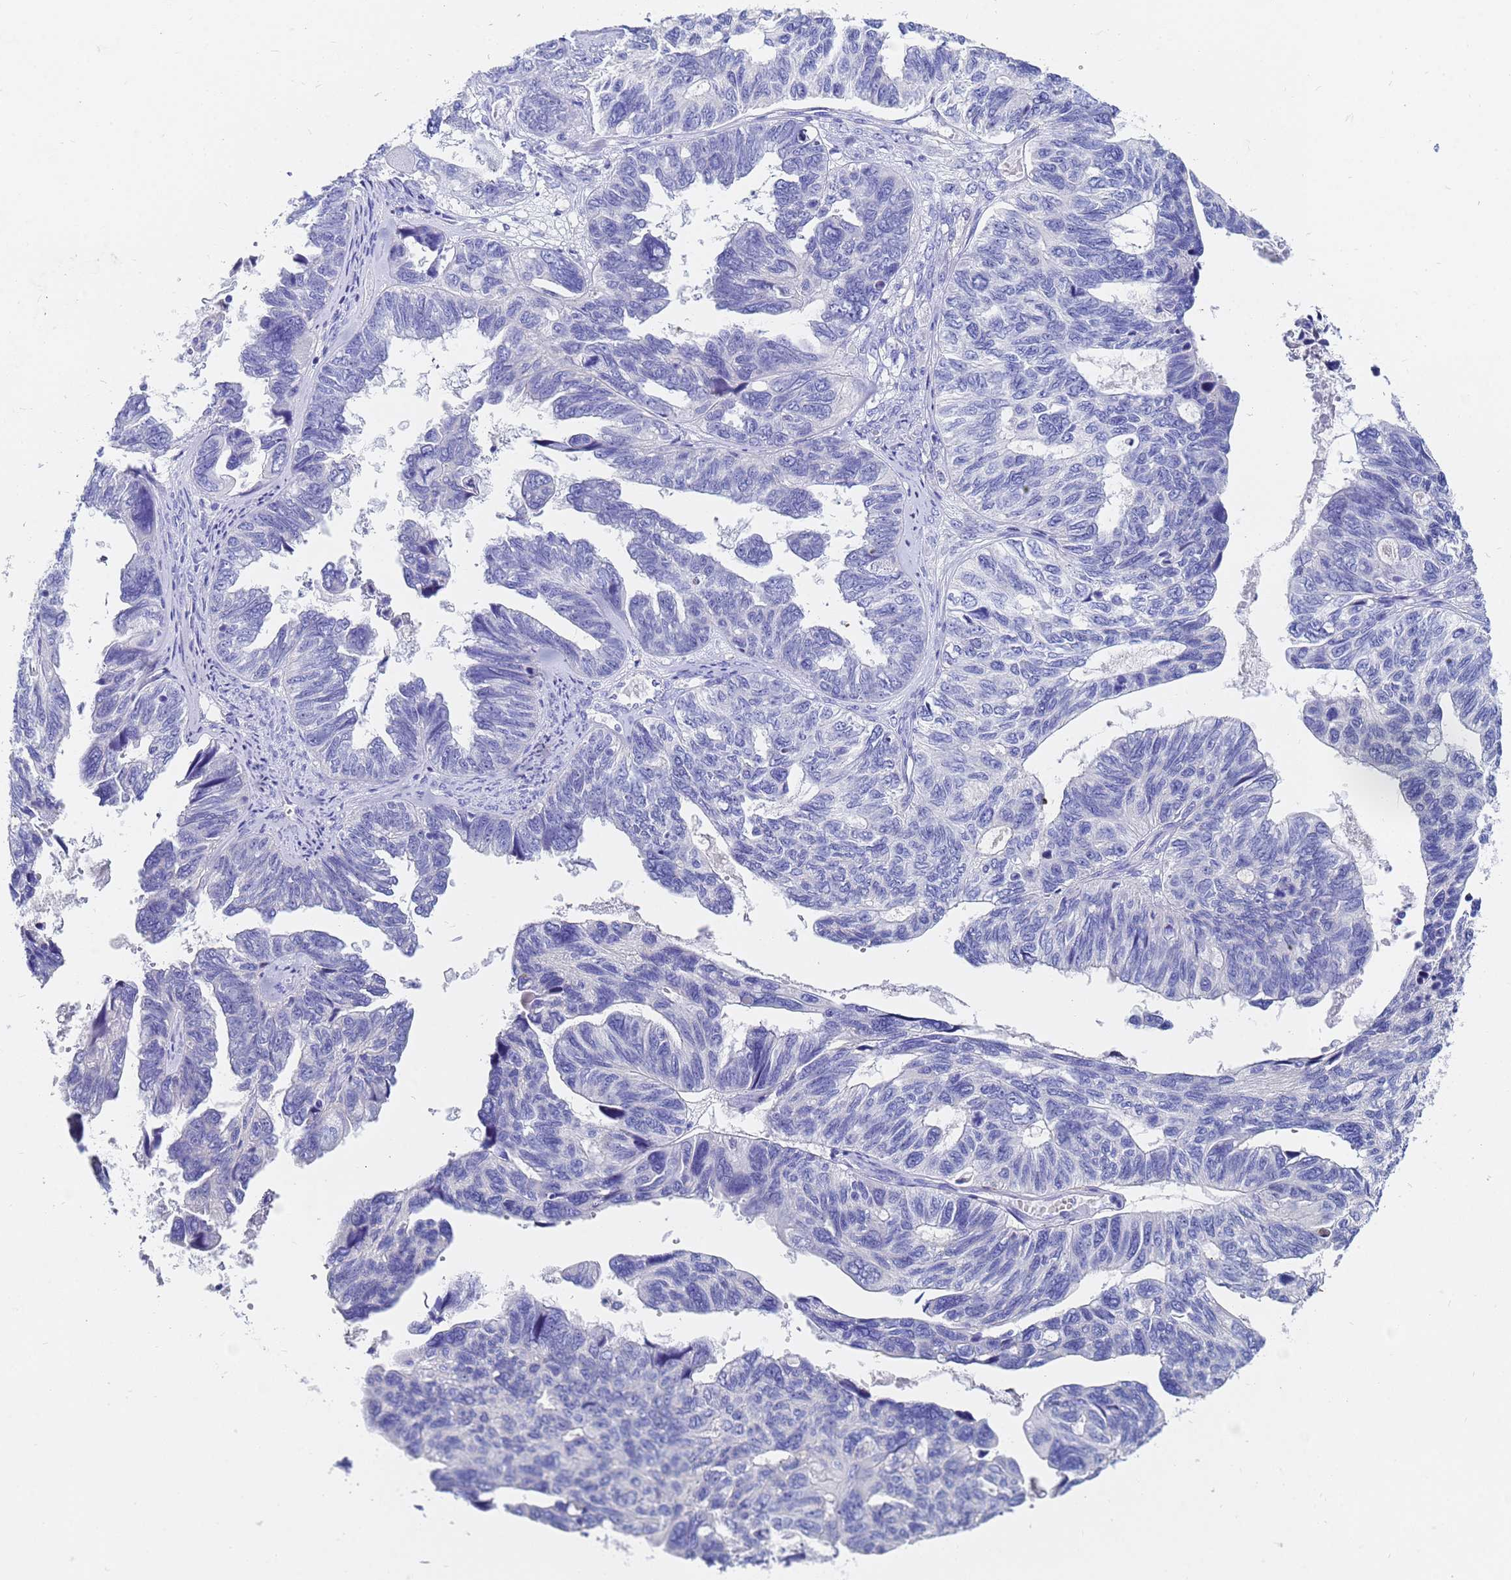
{"staining": {"intensity": "negative", "quantity": "none", "location": "none"}, "tissue": "ovarian cancer", "cell_type": "Tumor cells", "image_type": "cancer", "snomed": [{"axis": "morphology", "description": "Cystadenocarcinoma, serous, NOS"}, {"axis": "topography", "description": "Ovary"}], "caption": "DAB immunohistochemical staining of human ovarian cancer exhibits no significant positivity in tumor cells. The staining was performed using DAB to visualize the protein expression in brown, while the nuclei were stained in blue with hematoxylin (Magnification: 20x).", "gene": "C2orf72", "patient": {"sex": "female", "age": 79}}